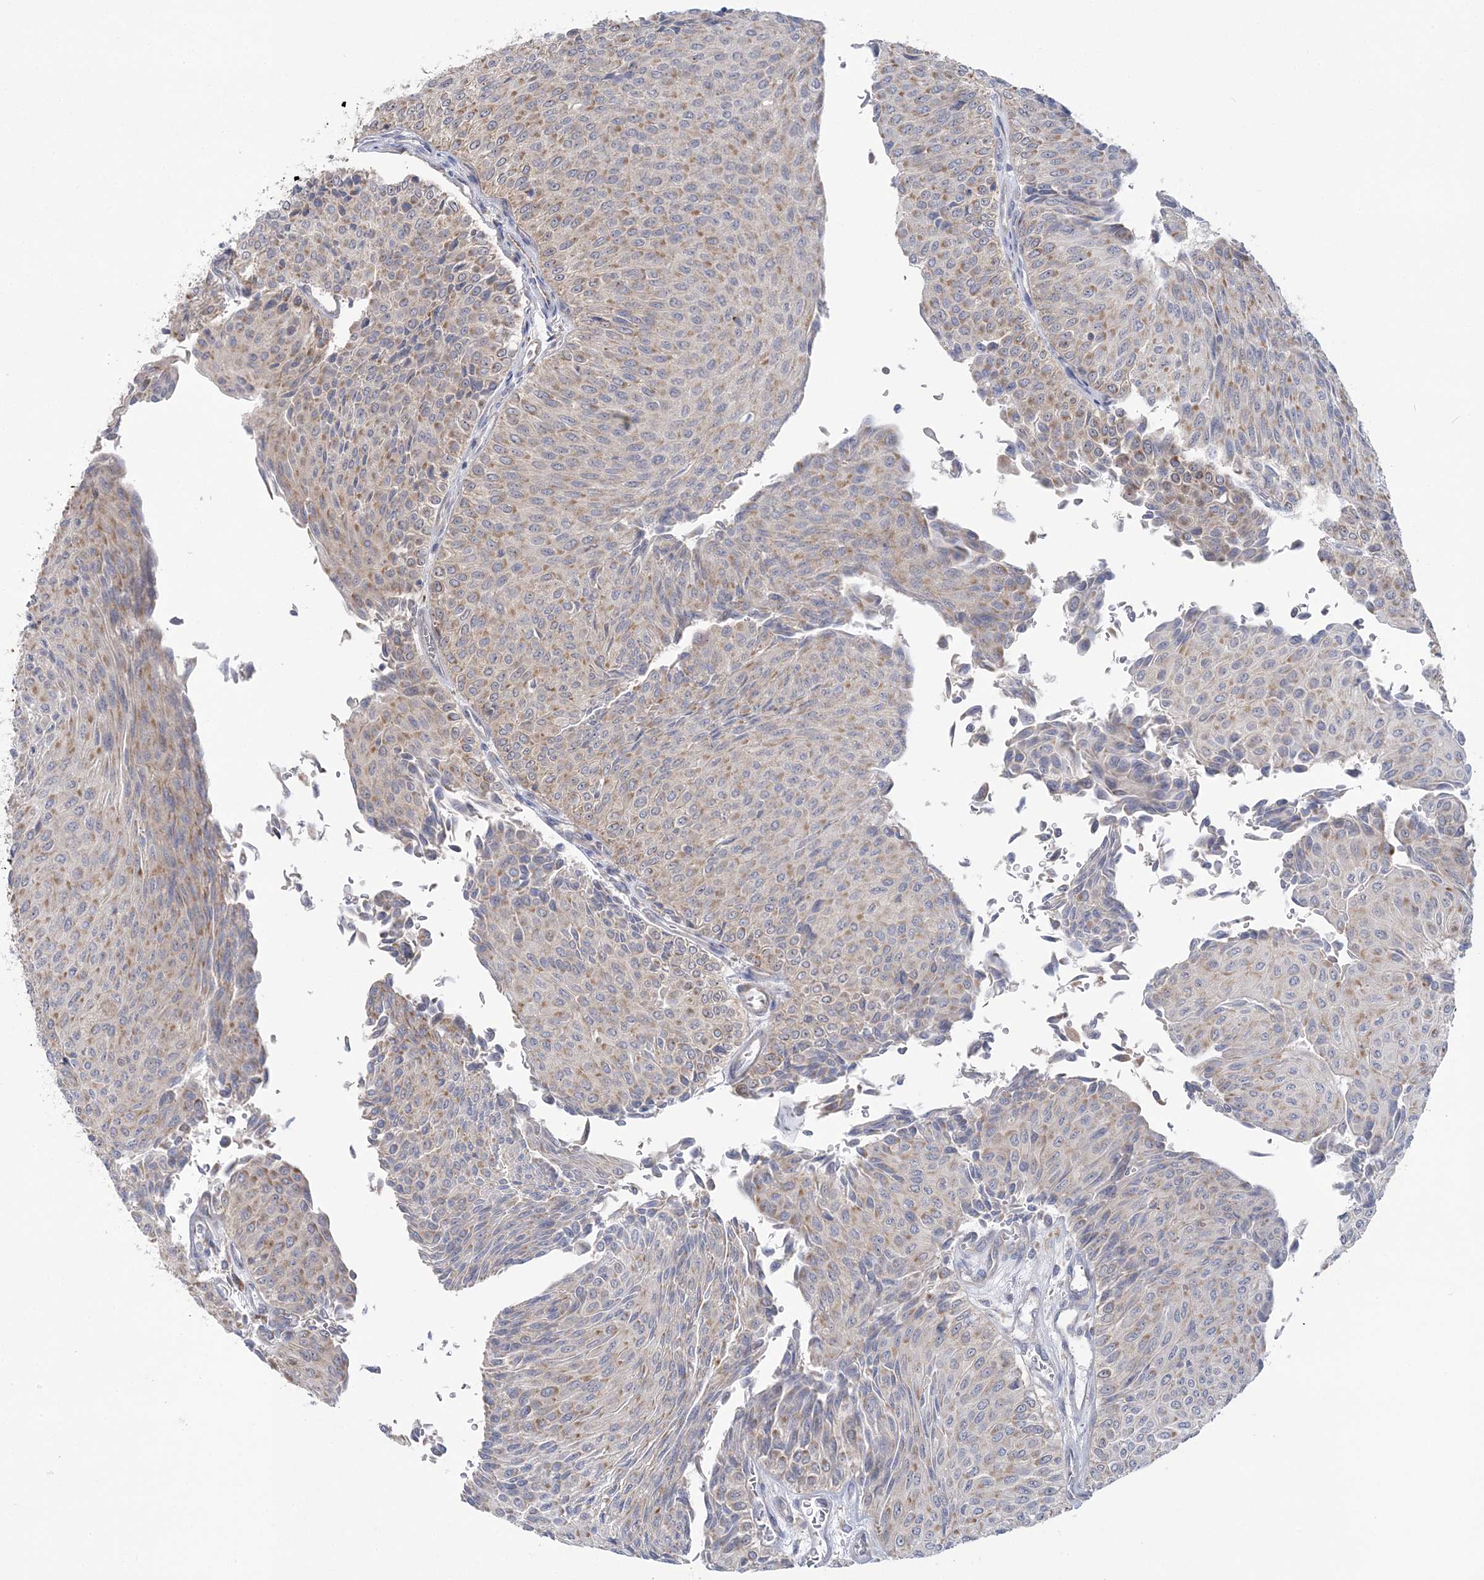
{"staining": {"intensity": "weak", "quantity": ">75%", "location": "cytoplasmic/membranous"}, "tissue": "urothelial cancer", "cell_type": "Tumor cells", "image_type": "cancer", "snomed": [{"axis": "morphology", "description": "Urothelial carcinoma, Low grade"}, {"axis": "topography", "description": "Urinary bladder"}], "caption": "Urothelial carcinoma (low-grade) stained with a brown dye shows weak cytoplasmic/membranous positive staining in approximately >75% of tumor cells.", "gene": "MMADHC", "patient": {"sex": "male", "age": 78}}